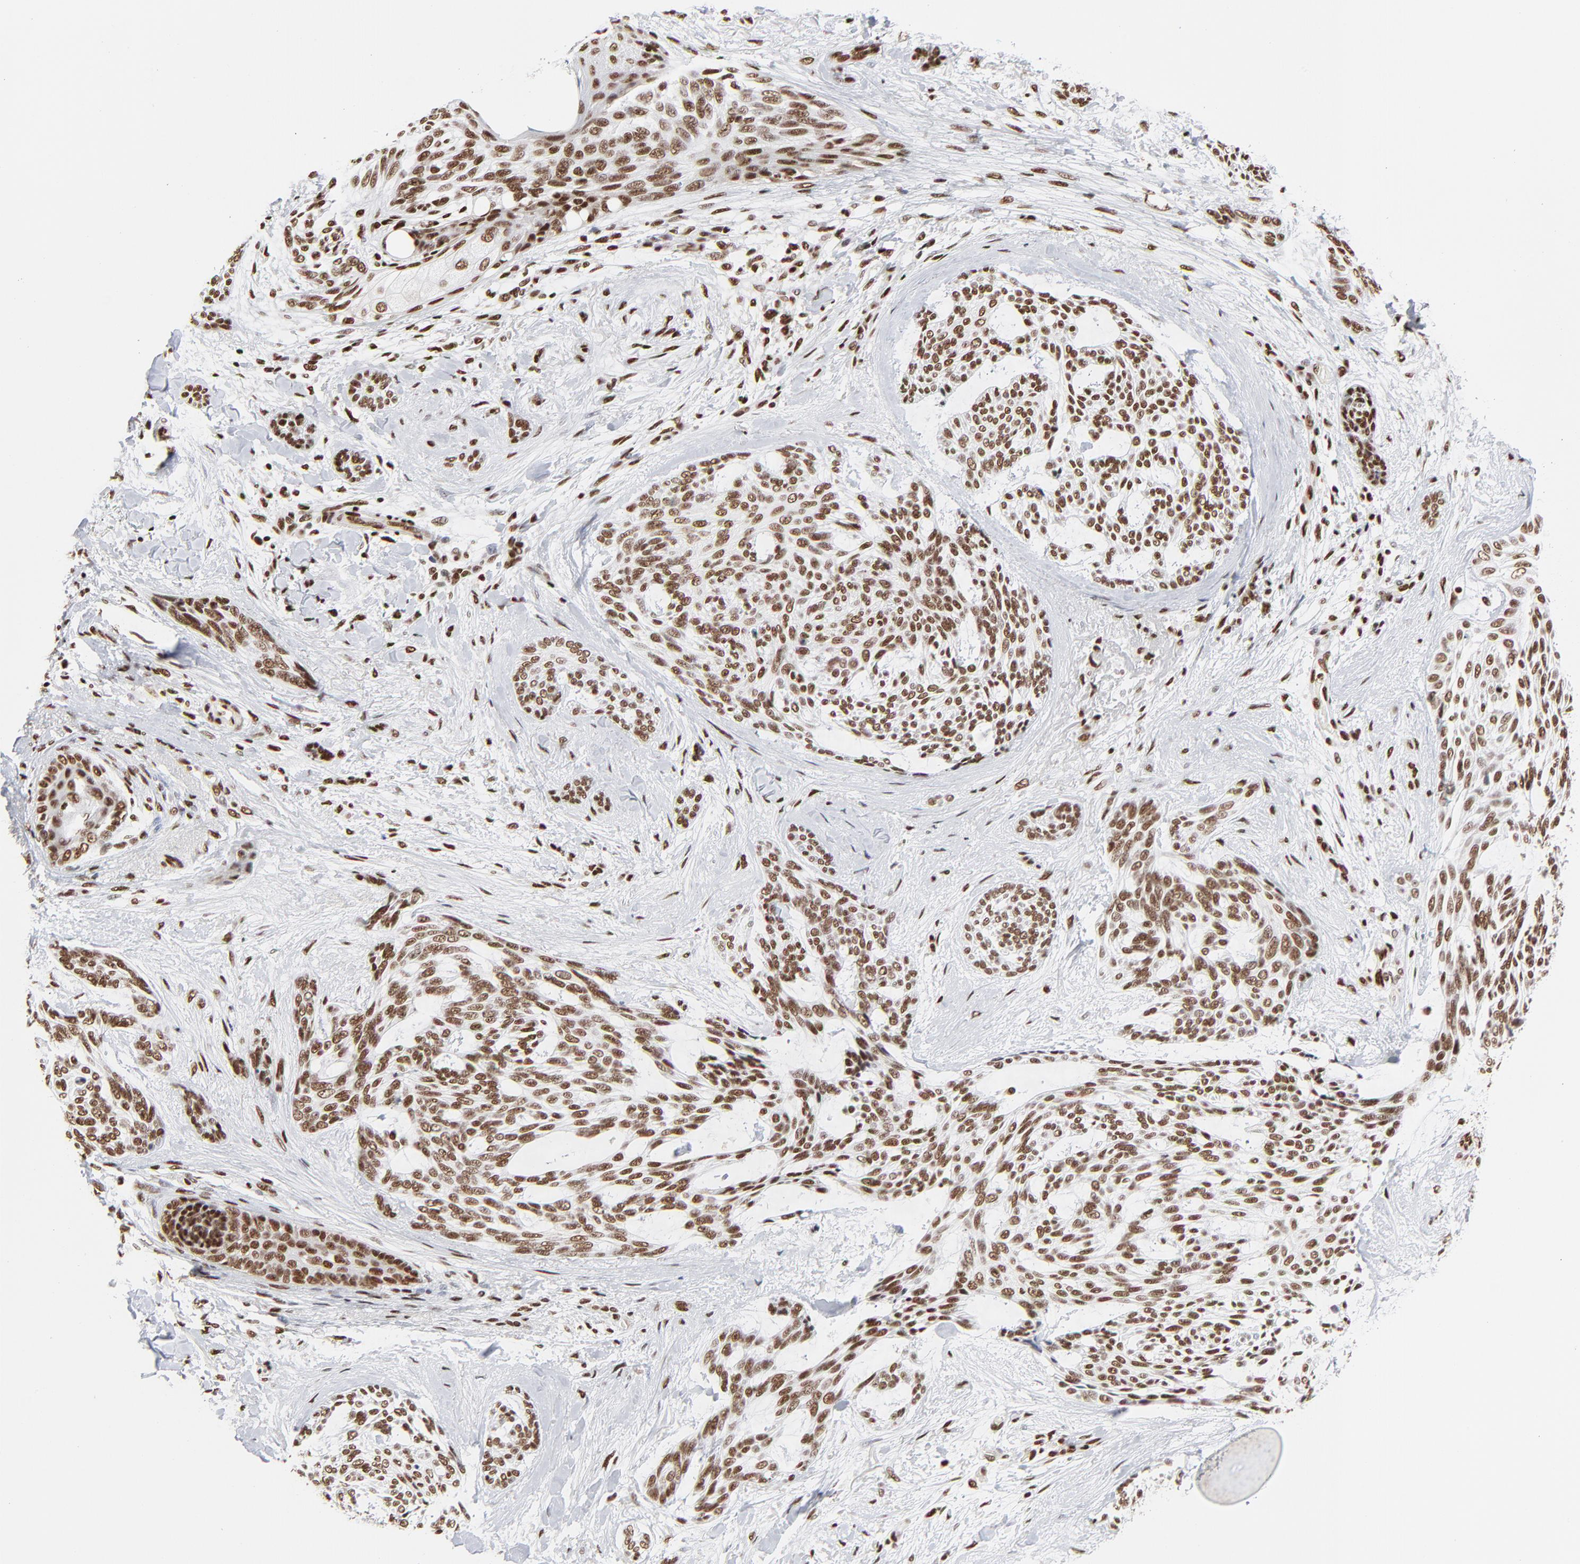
{"staining": {"intensity": "strong", "quantity": ">75%", "location": "nuclear"}, "tissue": "skin cancer", "cell_type": "Tumor cells", "image_type": "cancer", "snomed": [{"axis": "morphology", "description": "Normal tissue, NOS"}, {"axis": "morphology", "description": "Basal cell carcinoma"}, {"axis": "topography", "description": "Skin"}], "caption": "A photomicrograph of skin cancer stained for a protein reveals strong nuclear brown staining in tumor cells.", "gene": "CREB1", "patient": {"sex": "female", "age": 71}}